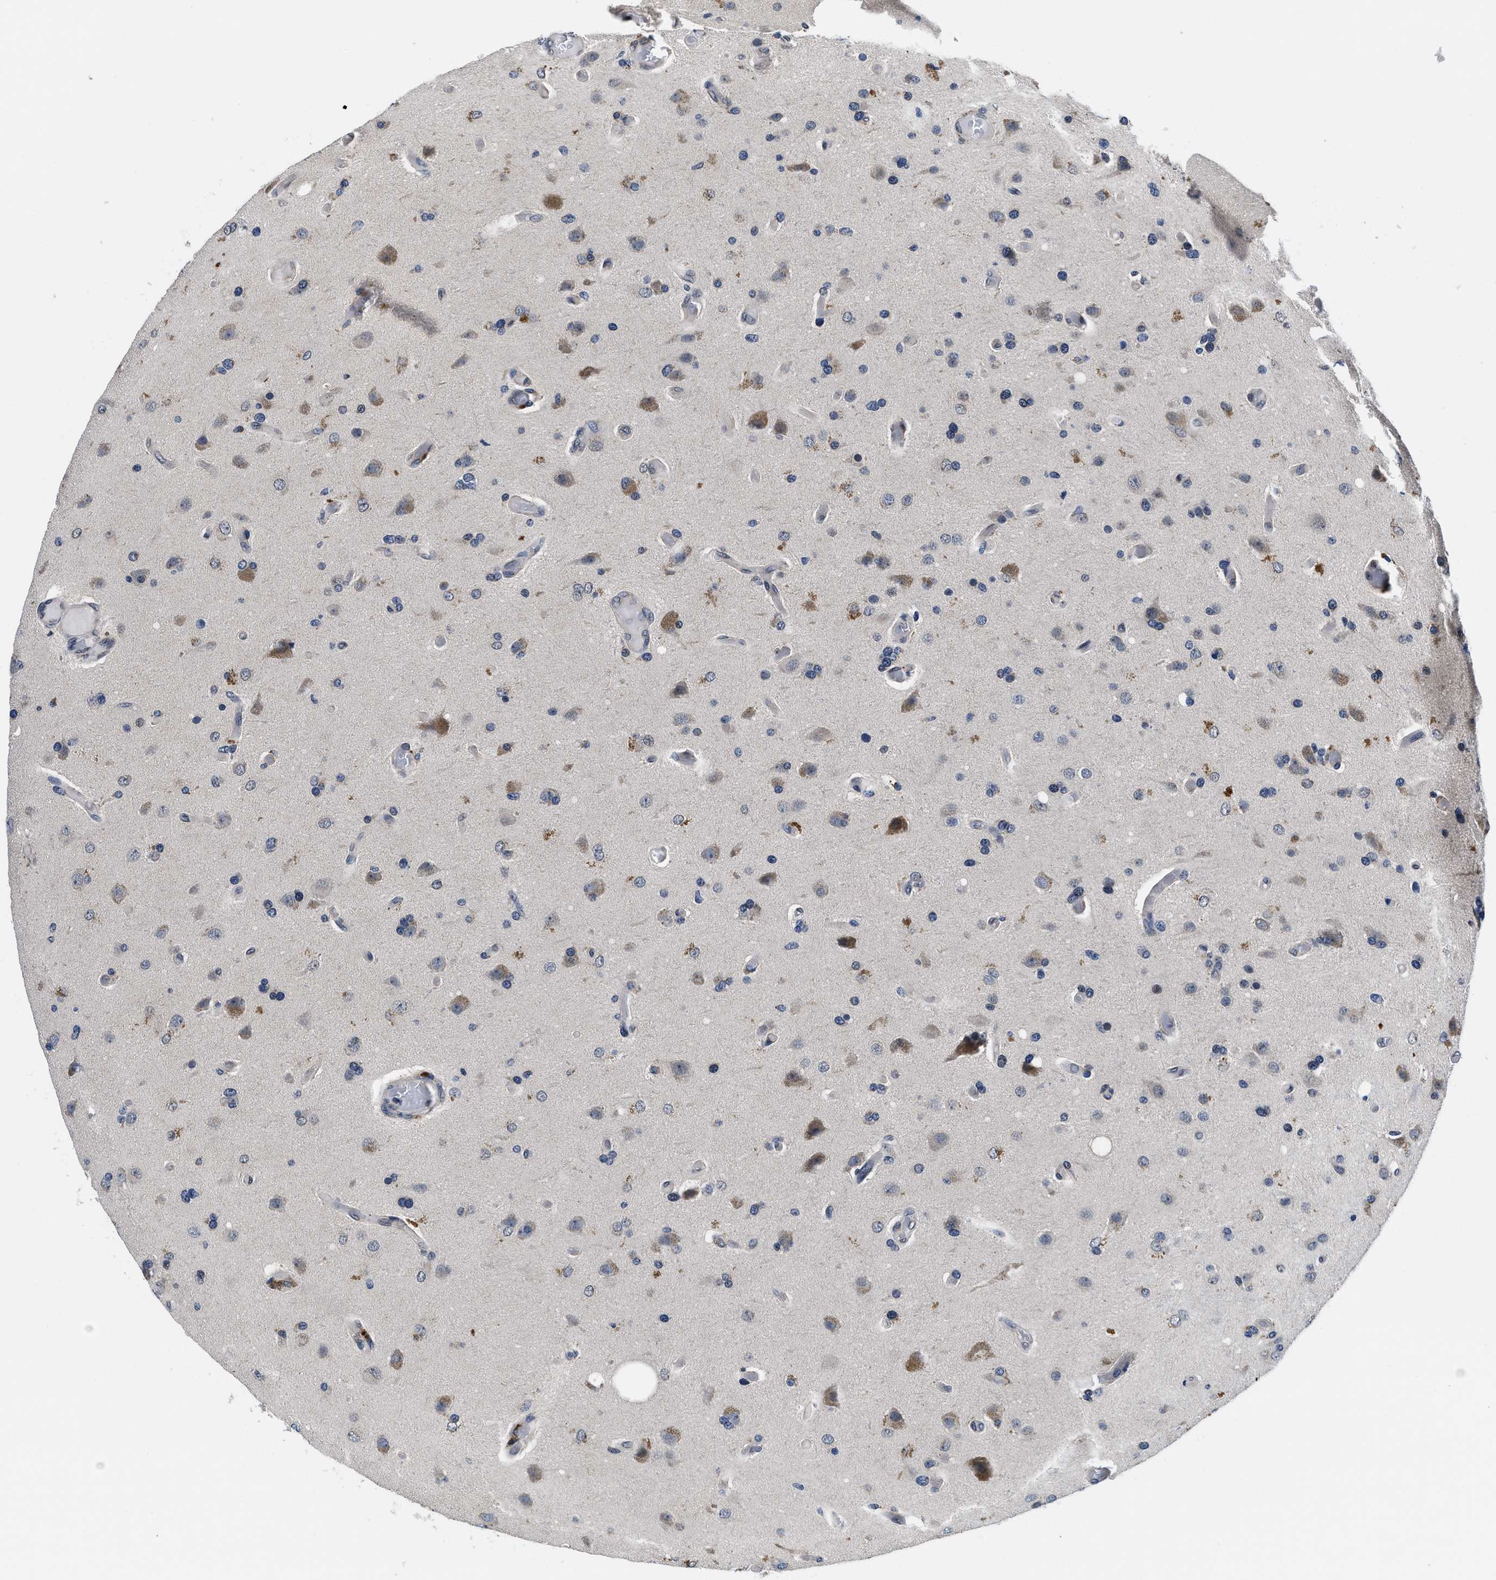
{"staining": {"intensity": "negative", "quantity": "none", "location": "none"}, "tissue": "glioma", "cell_type": "Tumor cells", "image_type": "cancer", "snomed": [{"axis": "morphology", "description": "Normal tissue, NOS"}, {"axis": "morphology", "description": "Glioma, malignant, High grade"}, {"axis": "topography", "description": "Cerebral cortex"}], "caption": "Image shows no protein expression in tumor cells of glioma tissue.", "gene": "SNX10", "patient": {"sex": "male", "age": 77}}